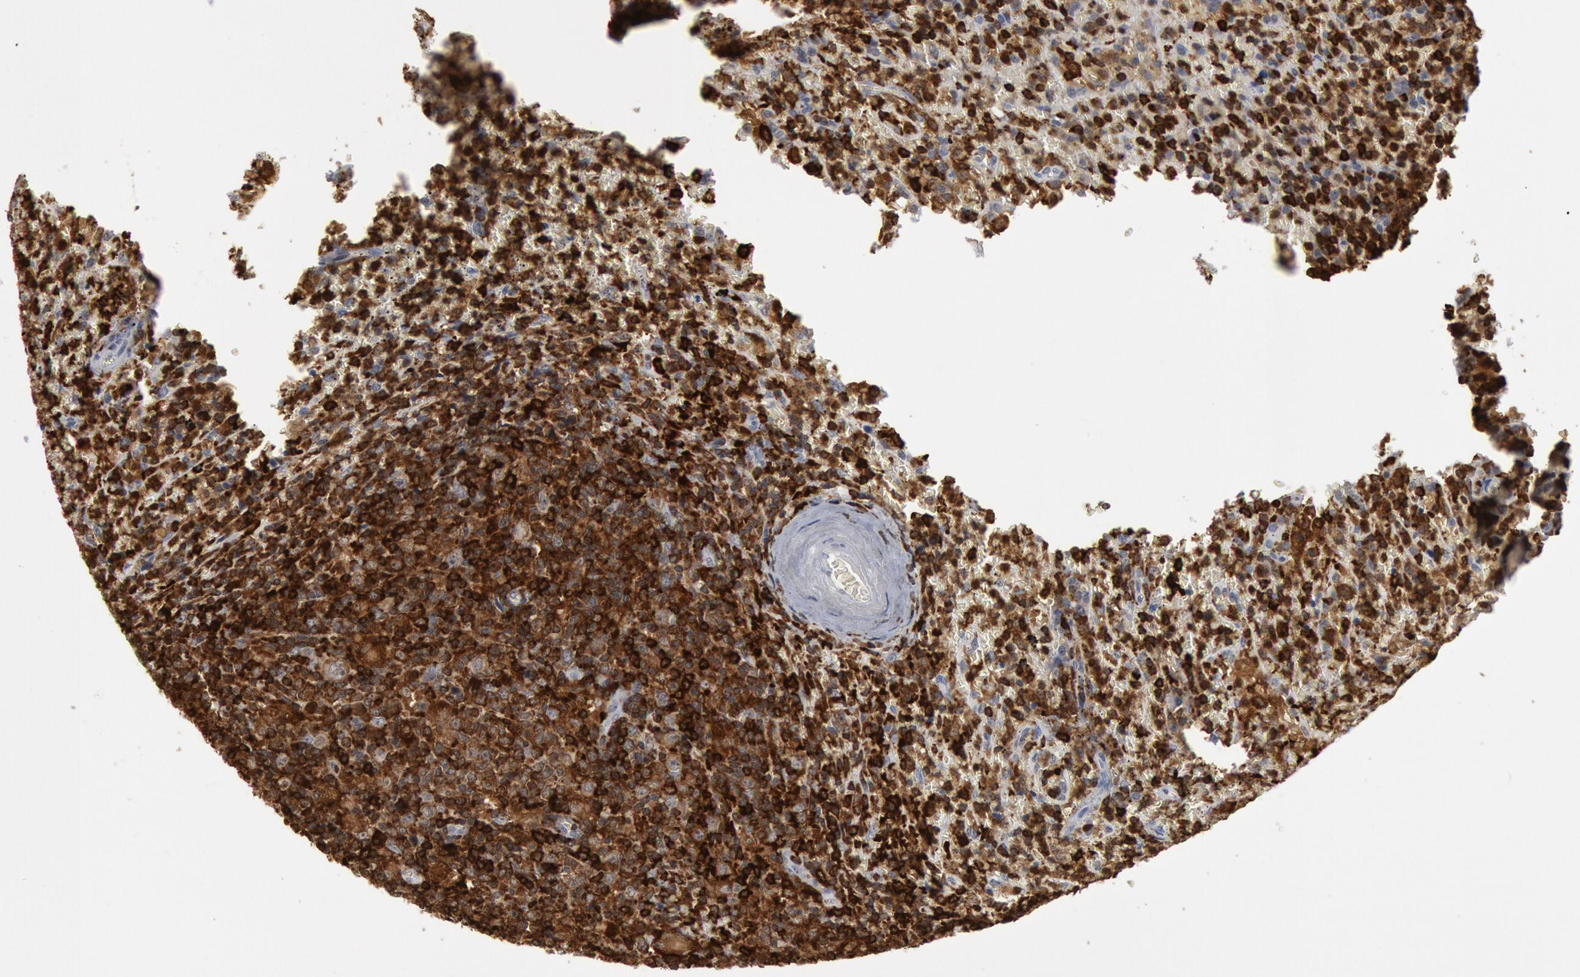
{"staining": {"intensity": "strong", "quantity": ">75%", "location": "cytoplasmic/membranous,nuclear"}, "tissue": "lymphoma", "cell_type": "Tumor cells", "image_type": "cancer", "snomed": [{"axis": "morphology", "description": "Malignant lymphoma, non-Hodgkin's type, High grade"}, {"axis": "topography", "description": "Spleen"}, {"axis": "topography", "description": "Lymph node"}], "caption": "This photomicrograph exhibits lymphoma stained with IHC to label a protein in brown. The cytoplasmic/membranous and nuclear of tumor cells show strong positivity for the protein. Nuclei are counter-stained blue.", "gene": "PTPN6", "patient": {"sex": "female", "age": 70}}